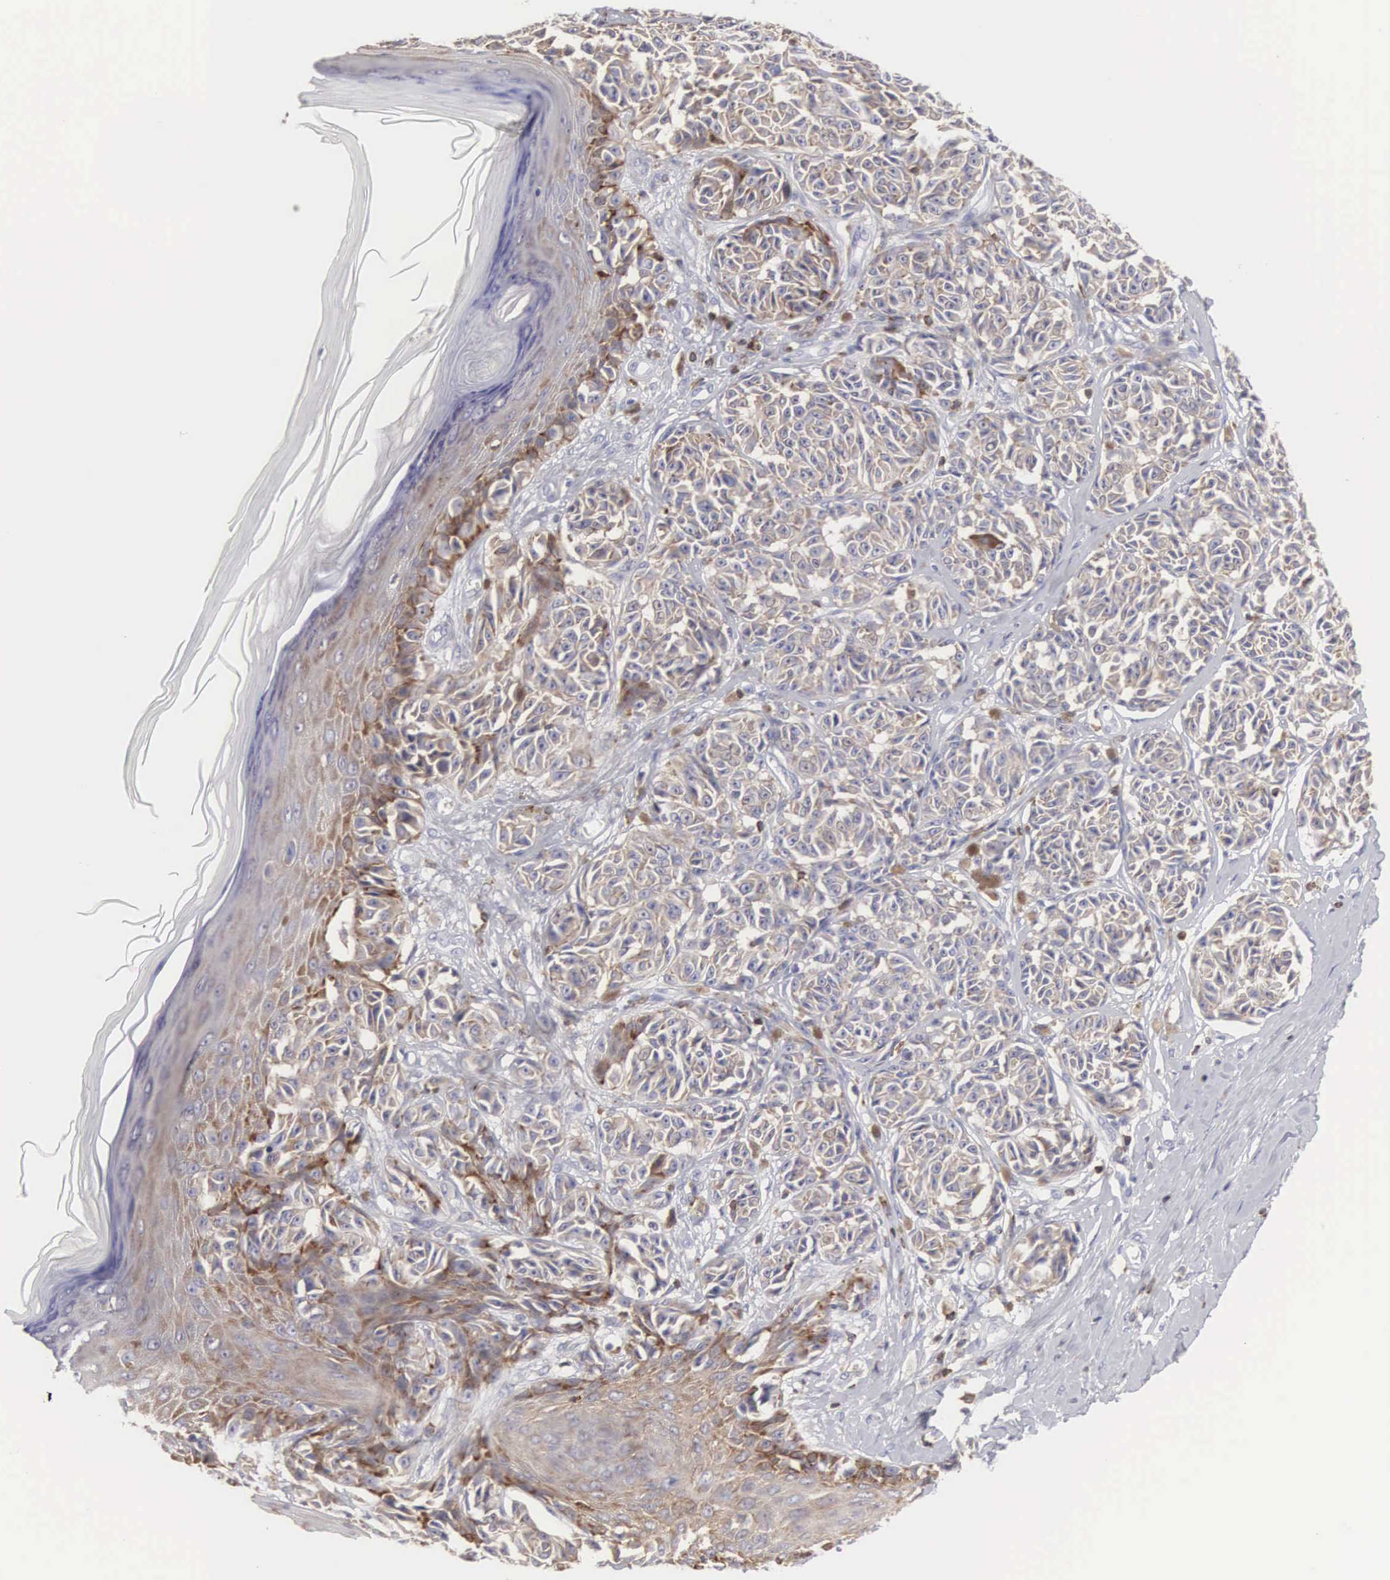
{"staining": {"intensity": "weak", "quantity": "25%-75%", "location": "cytoplasmic/membranous"}, "tissue": "melanoma", "cell_type": "Tumor cells", "image_type": "cancer", "snomed": [{"axis": "morphology", "description": "Malignant melanoma, NOS"}, {"axis": "topography", "description": "Skin"}], "caption": "The photomicrograph demonstrates staining of malignant melanoma, revealing weak cytoplasmic/membranous protein positivity (brown color) within tumor cells.", "gene": "SH3BP1", "patient": {"sex": "male", "age": 49}}